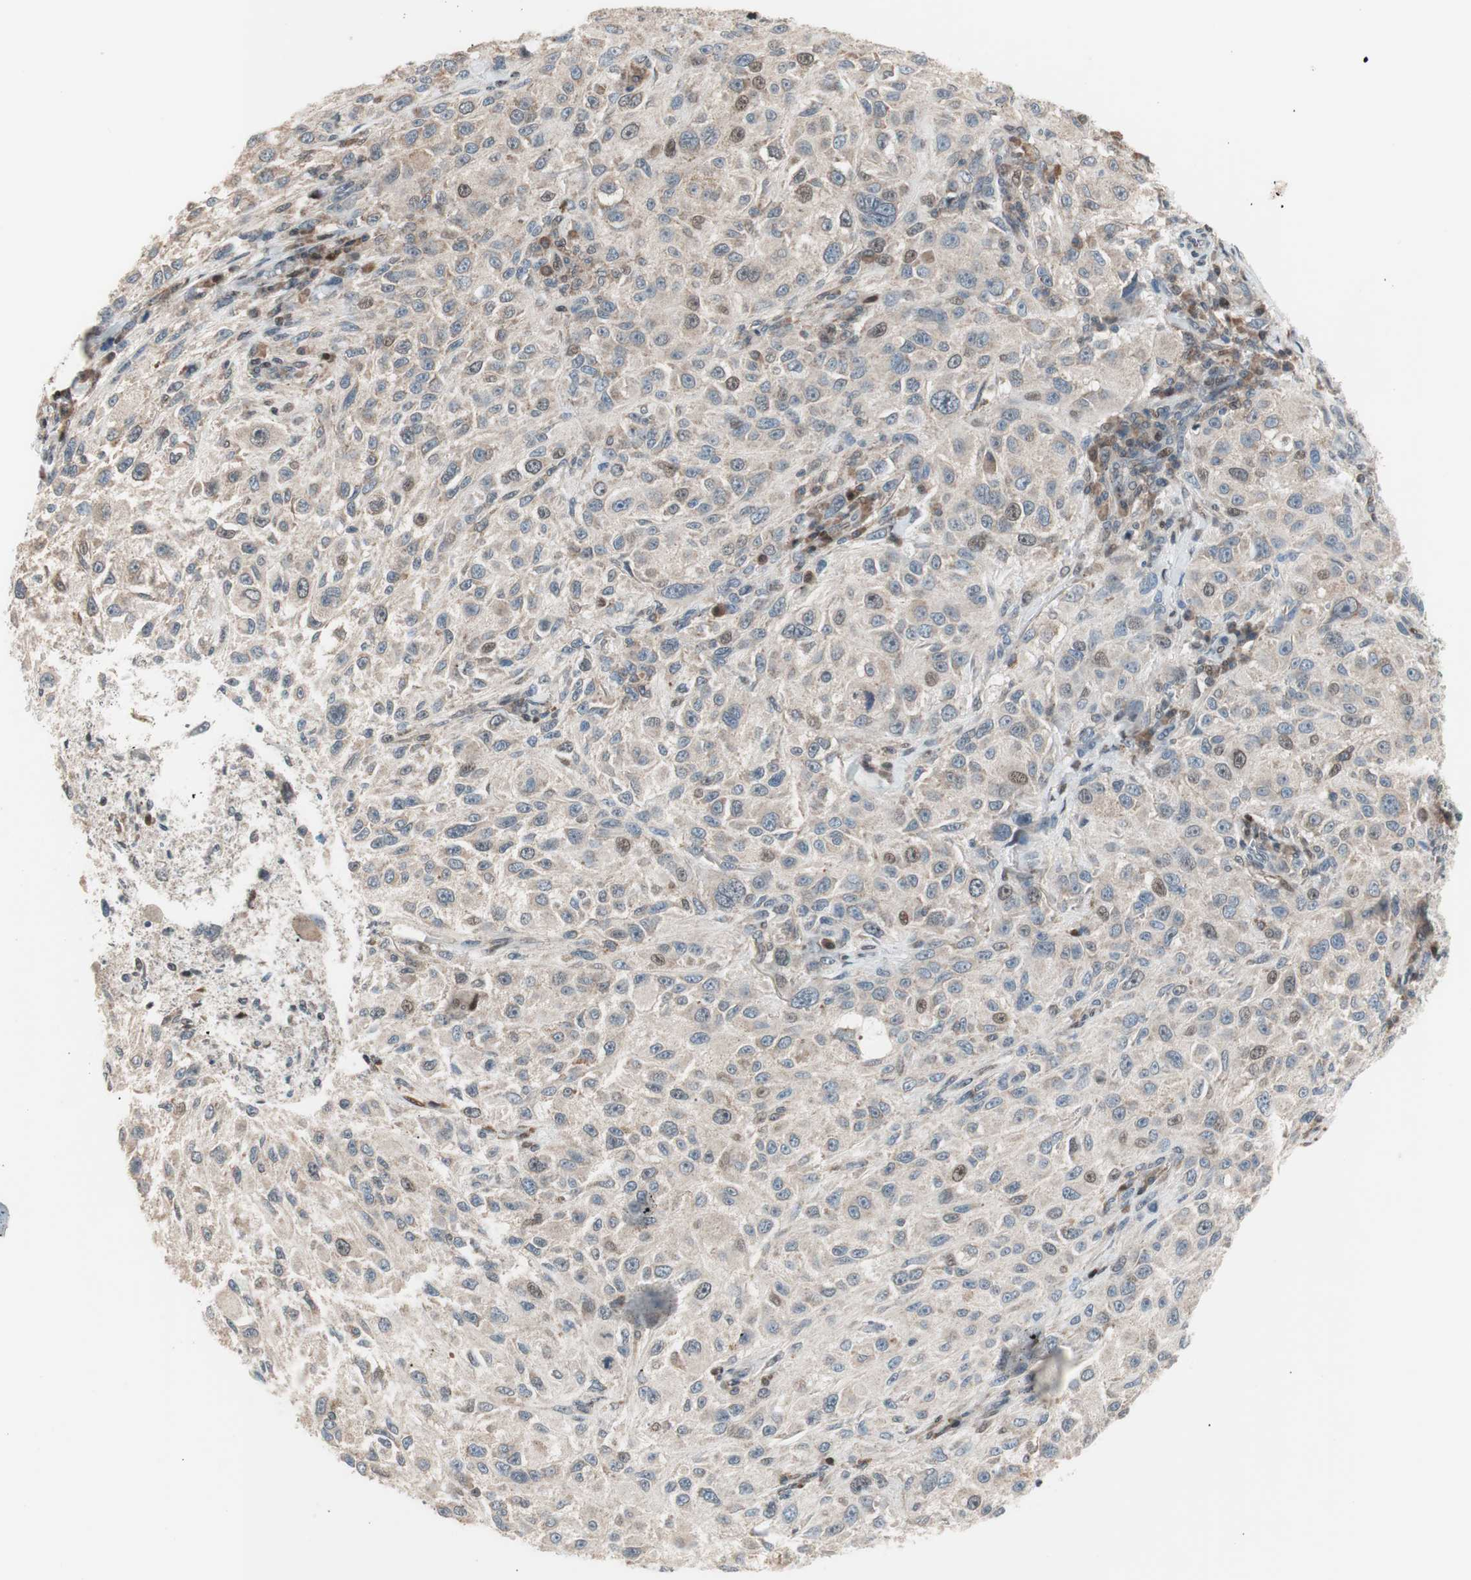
{"staining": {"intensity": "negative", "quantity": "none", "location": "none"}, "tissue": "melanoma", "cell_type": "Tumor cells", "image_type": "cancer", "snomed": [{"axis": "morphology", "description": "Necrosis, NOS"}, {"axis": "morphology", "description": "Malignant melanoma, NOS"}, {"axis": "topography", "description": "Skin"}], "caption": "Immunohistochemical staining of human malignant melanoma reveals no significant staining in tumor cells.", "gene": "POLH", "patient": {"sex": "female", "age": 87}}